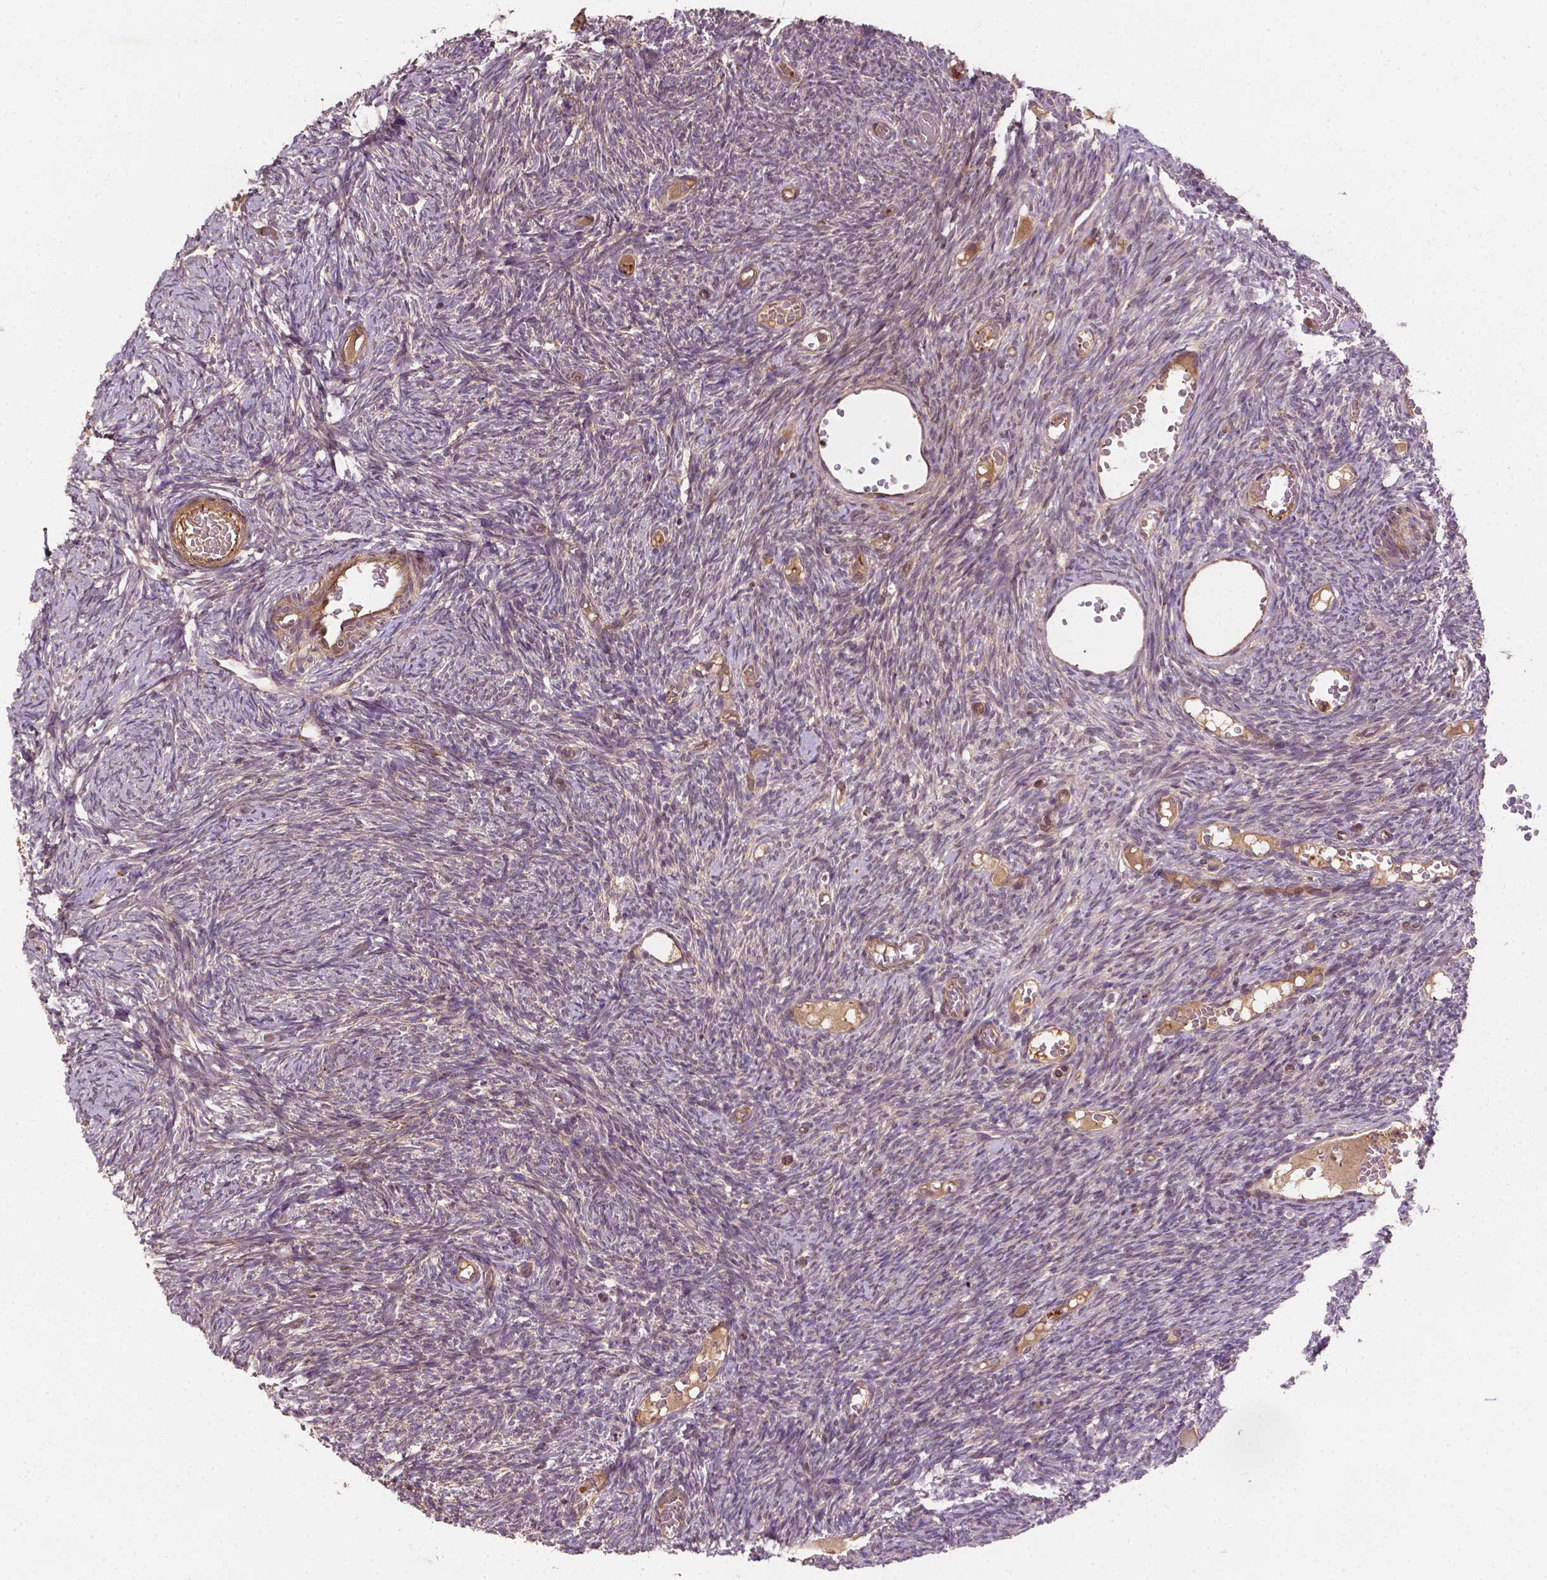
{"staining": {"intensity": "moderate", "quantity": "<25%", "location": "cytoplasmic/membranous"}, "tissue": "ovary", "cell_type": "Ovarian stroma cells", "image_type": "normal", "snomed": [{"axis": "morphology", "description": "Normal tissue, NOS"}, {"axis": "topography", "description": "Ovary"}], "caption": "Immunohistochemical staining of benign human ovary reveals <25% levels of moderate cytoplasmic/membranous protein staining in approximately <25% of ovarian stroma cells. (DAB (3,3'-diaminobenzidine) IHC, brown staining for protein, blue staining for nuclei).", "gene": "ZMYND19", "patient": {"sex": "female", "age": 39}}